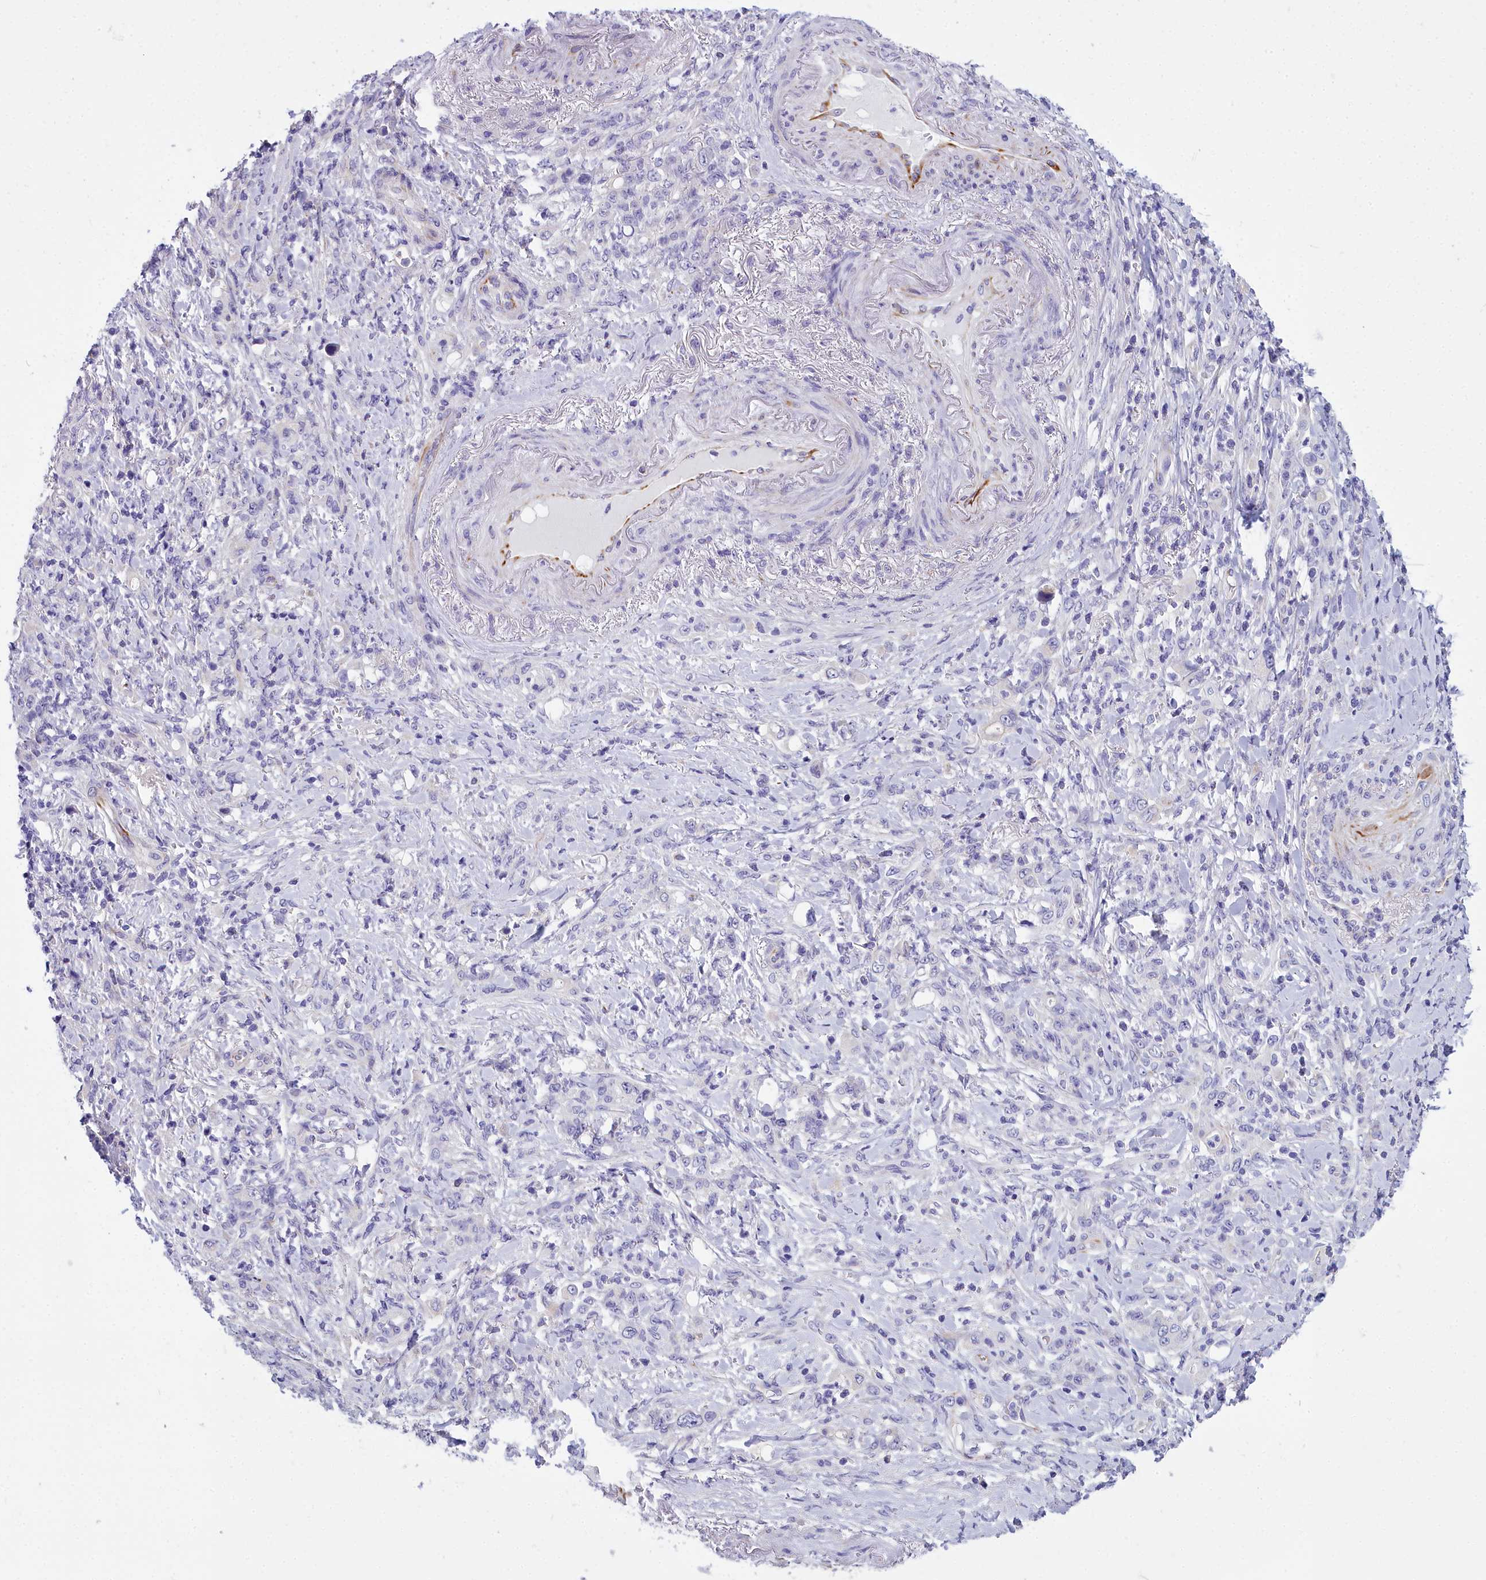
{"staining": {"intensity": "negative", "quantity": "none", "location": "none"}, "tissue": "stomach cancer", "cell_type": "Tumor cells", "image_type": "cancer", "snomed": [{"axis": "morphology", "description": "Normal tissue, NOS"}, {"axis": "morphology", "description": "Adenocarcinoma, NOS"}, {"axis": "topography", "description": "Stomach"}], "caption": "Immunohistochemistry (IHC) of stomach cancer (adenocarcinoma) displays no expression in tumor cells.", "gene": "TIMM22", "patient": {"sex": "female", "age": 79}}